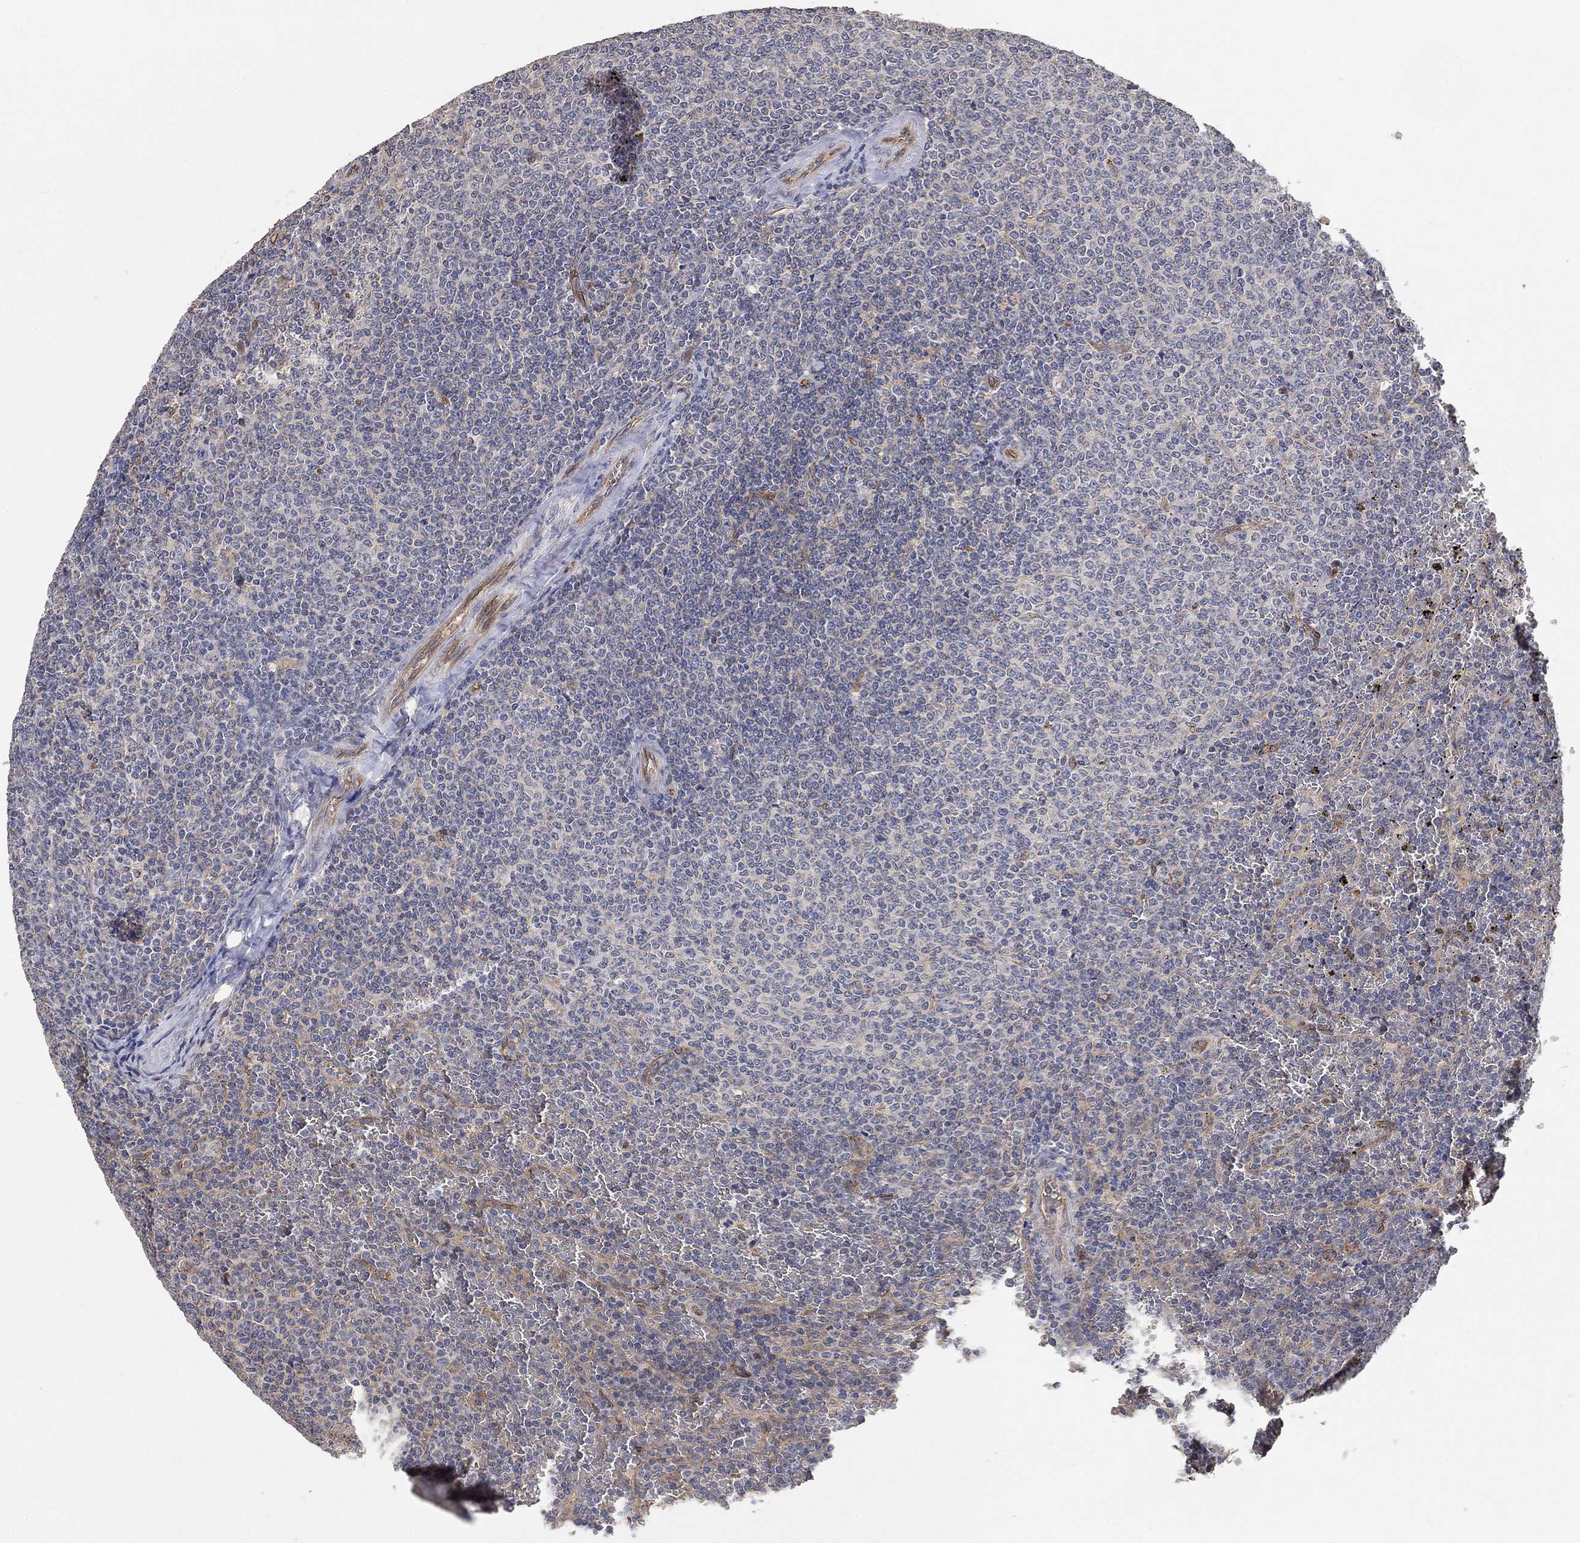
{"staining": {"intensity": "negative", "quantity": "none", "location": "none"}, "tissue": "lymphoma", "cell_type": "Tumor cells", "image_type": "cancer", "snomed": [{"axis": "morphology", "description": "Malignant lymphoma, non-Hodgkin's type, Low grade"}, {"axis": "topography", "description": "Spleen"}], "caption": "IHC photomicrograph of neoplastic tissue: human lymphoma stained with DAB reveals no significant protein staining in tumor cells.", "gene": "MCUR1", "patient": {"sex": "female", "age": 77}}